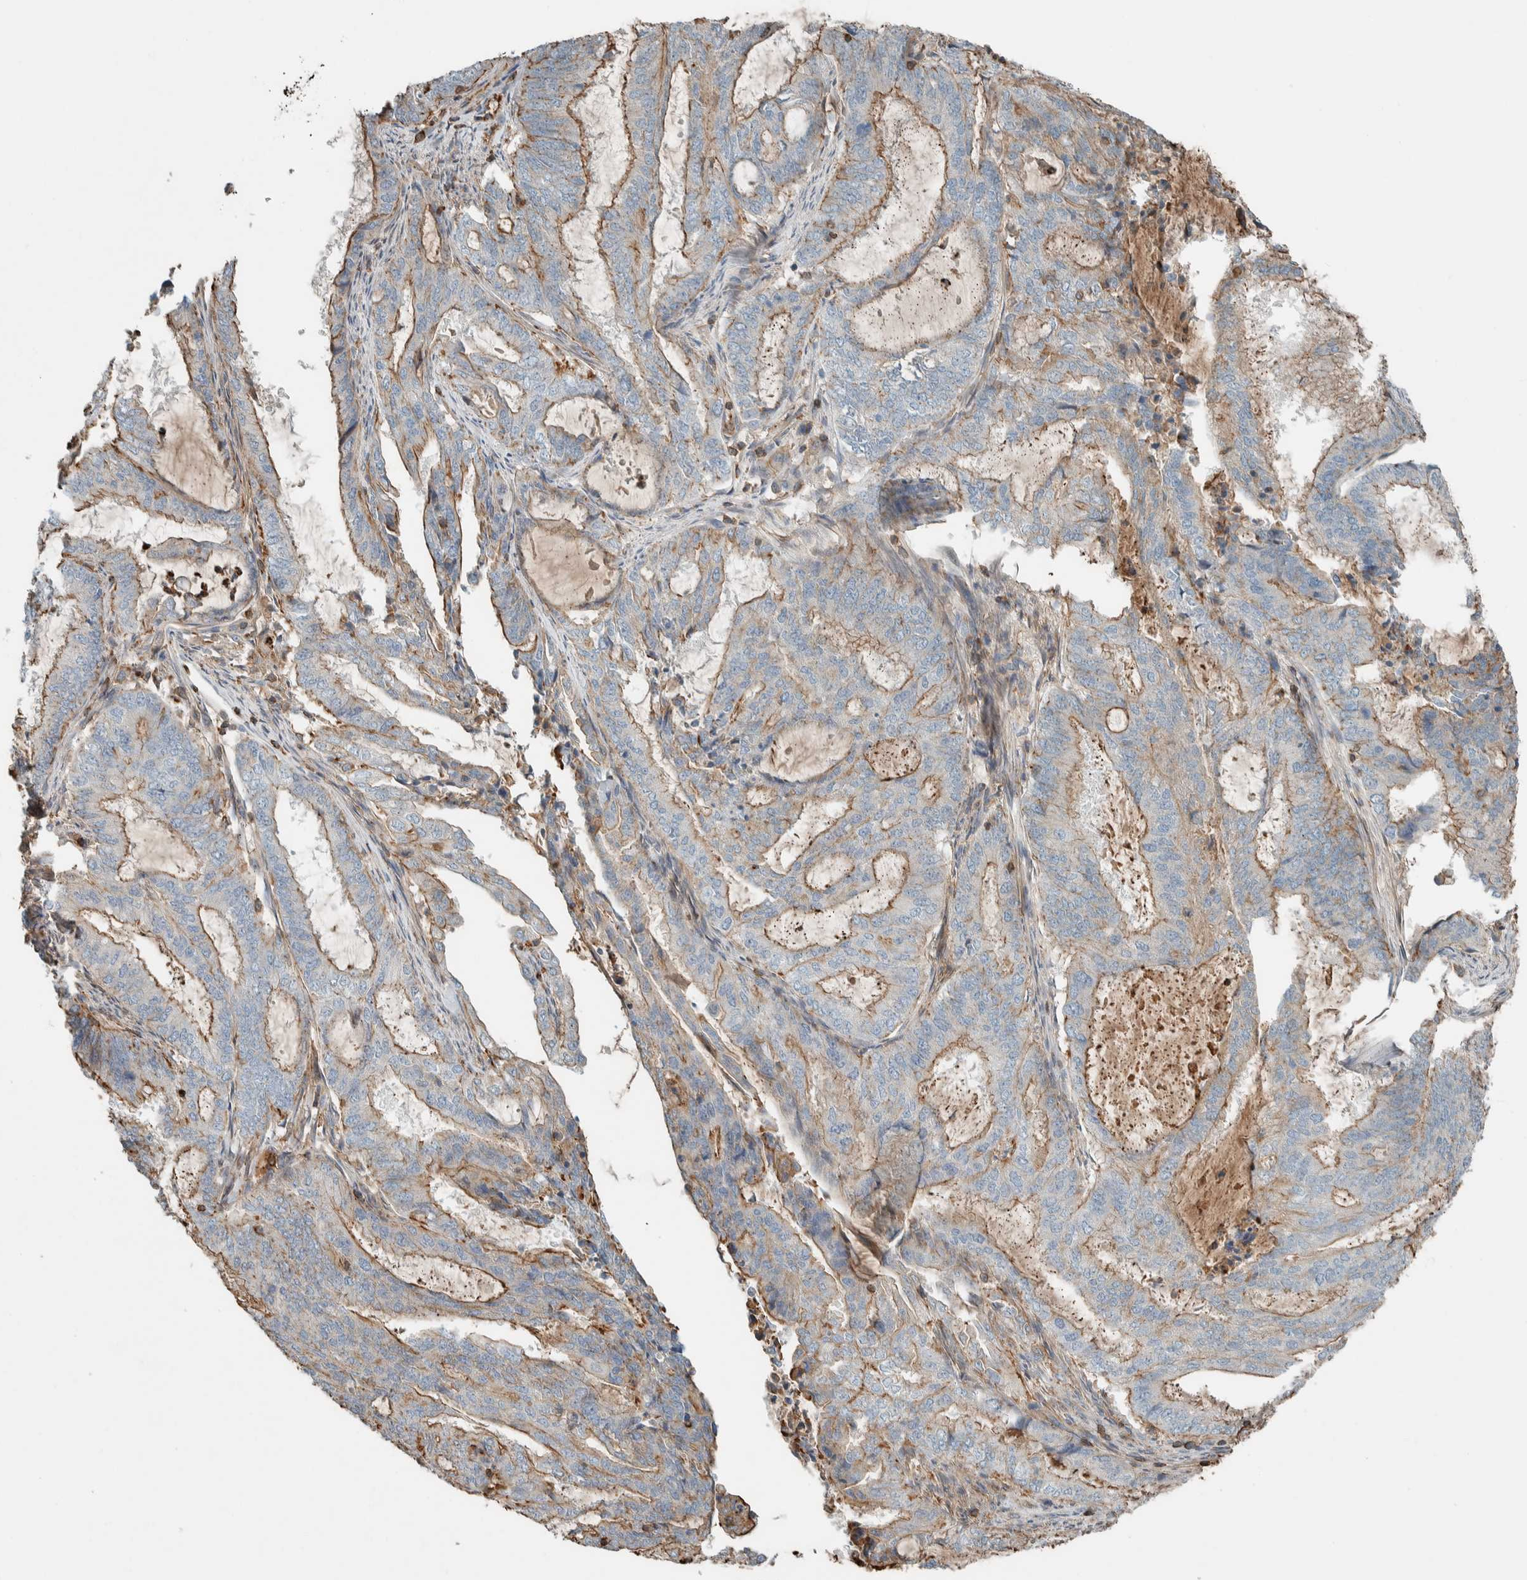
{"staining": {"intensity": "moderate", "quantity": "25%-75%", "location": "cytoplasmic/membranous"}, "tissue": "endometrial cancer", "cell_type": "Tumor cells", "image_type": "cancer", "snomed": [{"axis": "morphology", "description": "Adenocarcinoma, NOS"}, {"axis": "topography", "description": "Endometrium"}], "caption": "This is a micrograph of immunohistochemistry (IHC) staining of endometrial cancer, which shows moderate expression in the cytoplasmic/membranous of tumor cells.", "gene": "CTBP2", "patient": {"sex": "female", "age": 51}}